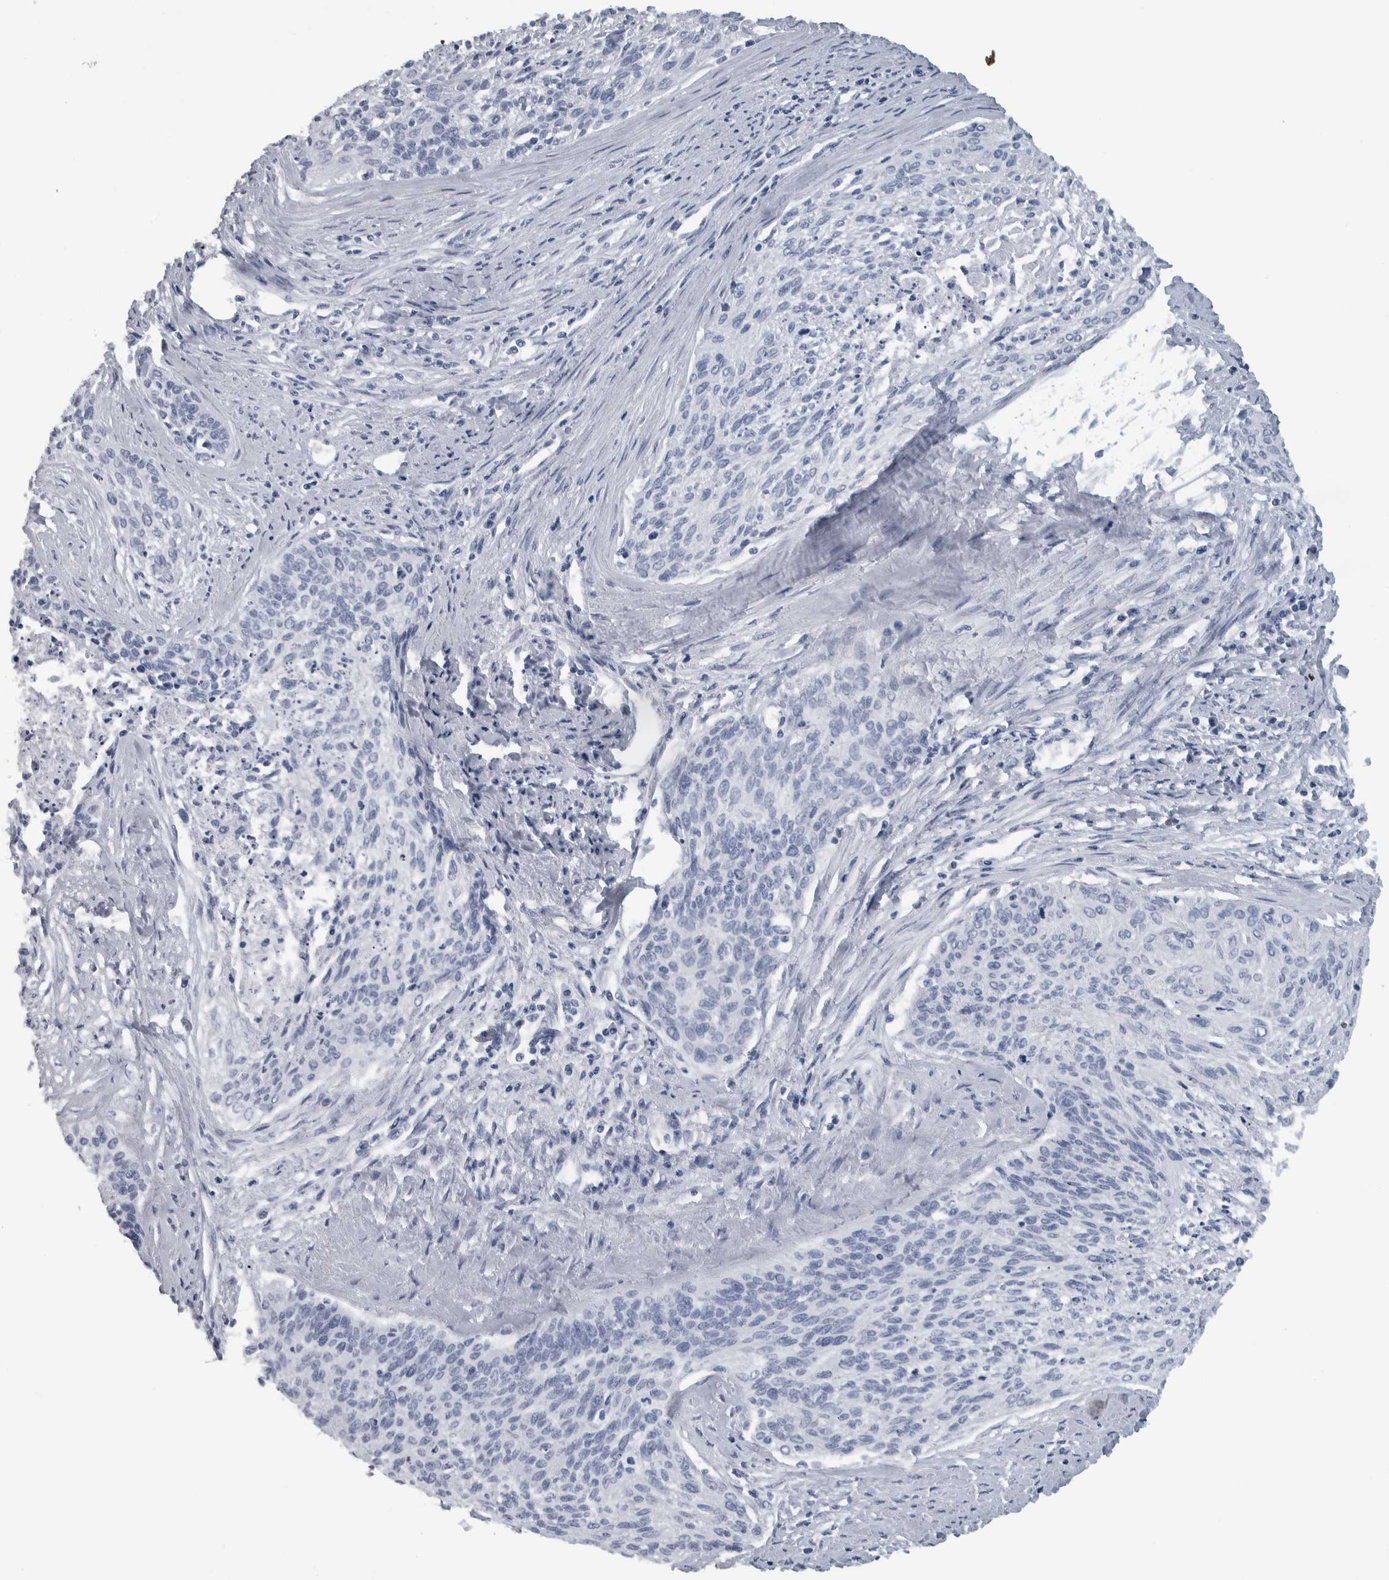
{"staining": {"intensity": "negative", "quantity": "none", "location": "none"}, "tissue": "cervical cancer", "cell_type": "Tumor cells", "image_type": "cancer", "snomed": [{"axis": "morphology", "description": "Squamous cell carcinoma, NOS"}, {"axis": "topography", "description": "Cervix"}], "caption": "Immunohistochemical staining of squamous cell carcinoma (cervical) shows no significant expression in tumor cells. (DAB IHC, high magnification).", "gene": "CDH17", "patient": {"sex": "female", "age": 55}}